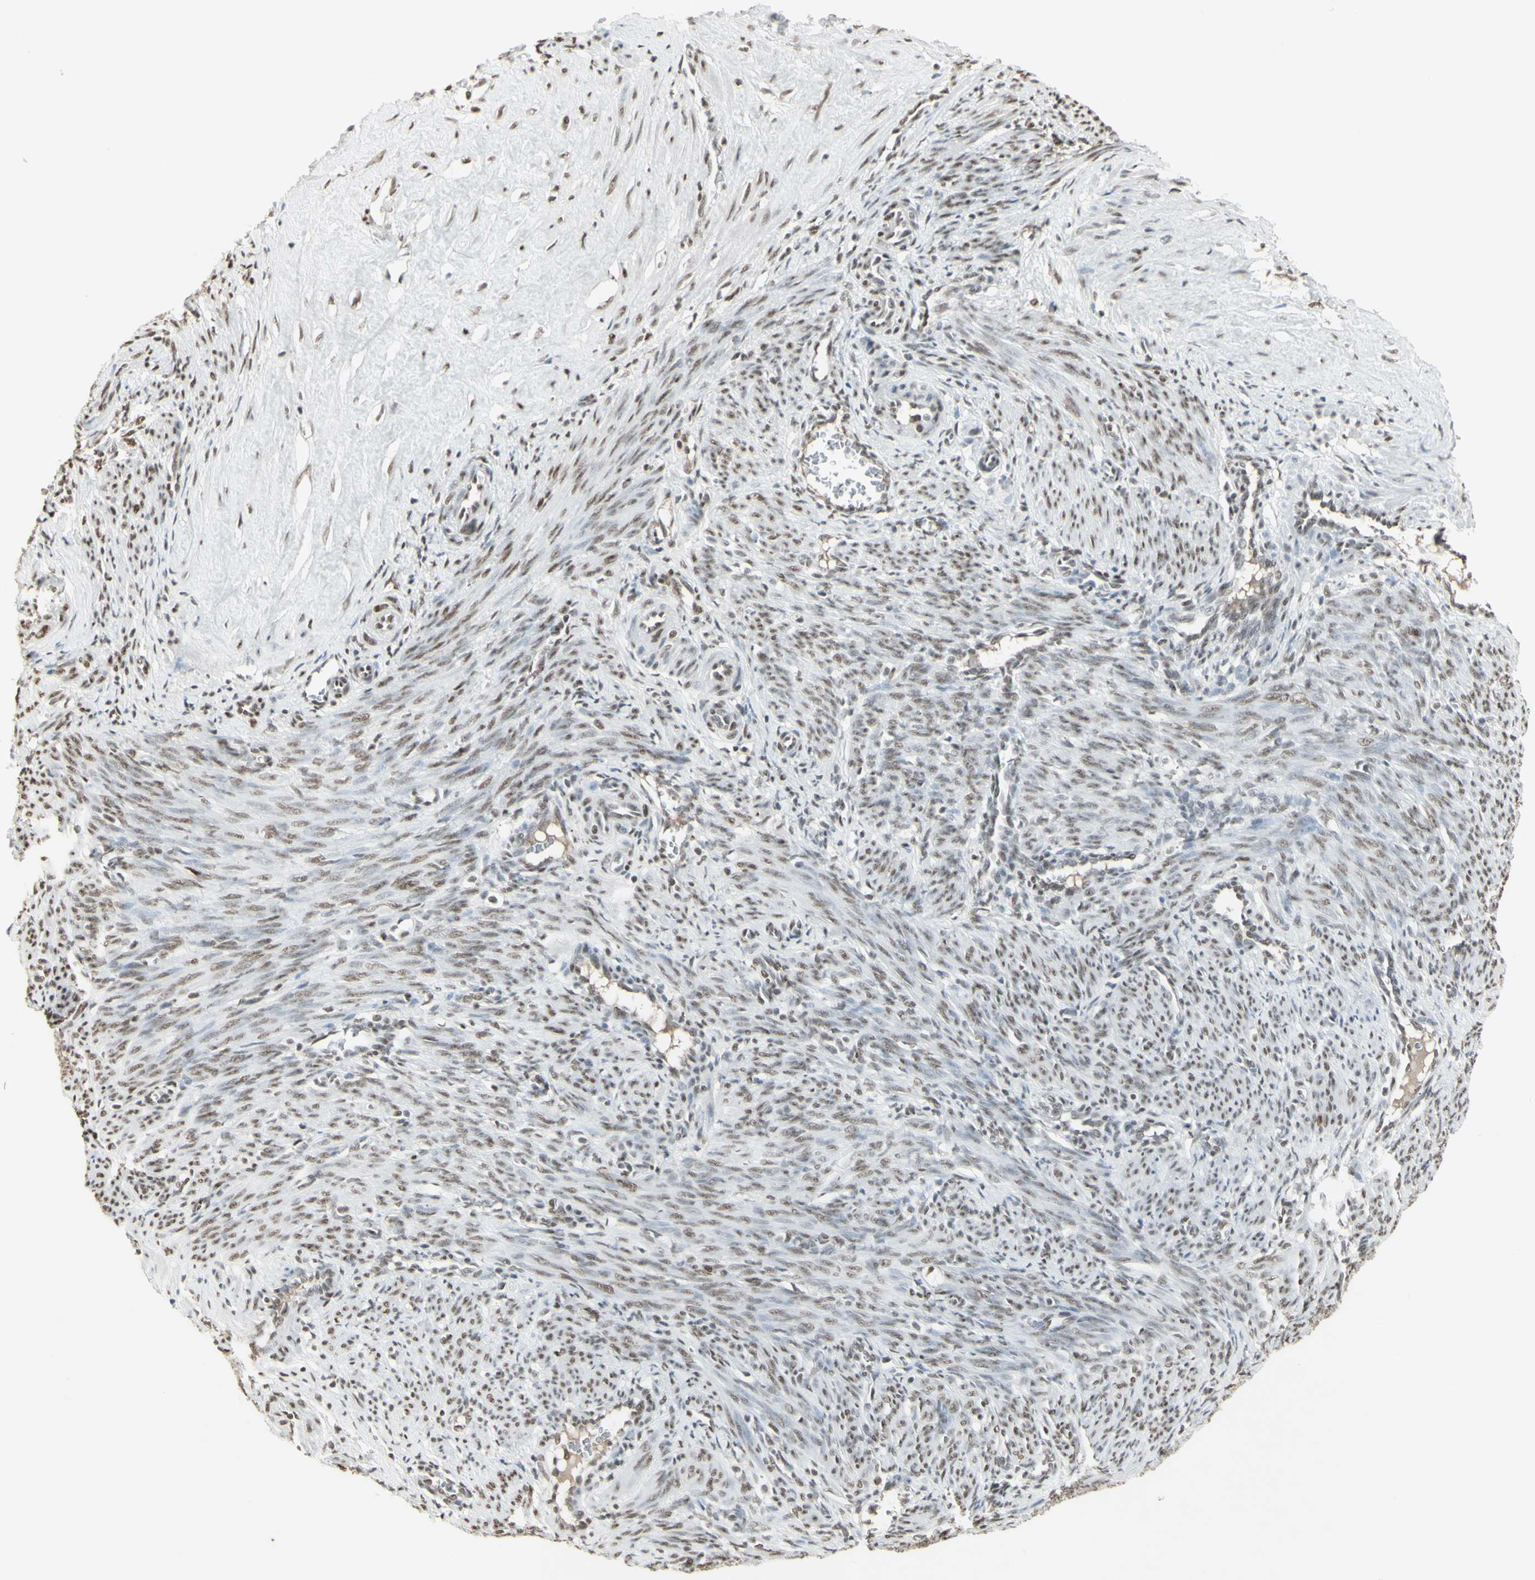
{"staining": {"intensity": "moderate", "quantity": "25%-75%", "location": "nuclear"}, "tissue": "smooth muscle", "cell_type": "Smooth muscle cells", "image_type": "normal", "snomed": [{"axis": "morphology", "description": "Normal tissue, NOS"}, {"axis": "topography", "description": "Endometrium"}], "caption": "Smooth muscle cells display moderate nuclear staining in approximately 25%-75% of cells in benign smooth muscle. (DAB IHC, brown staining for protein, blue staining for nuclei).", "gene": "TRIM28", "patient": {"sex": "female", "age": 33}}